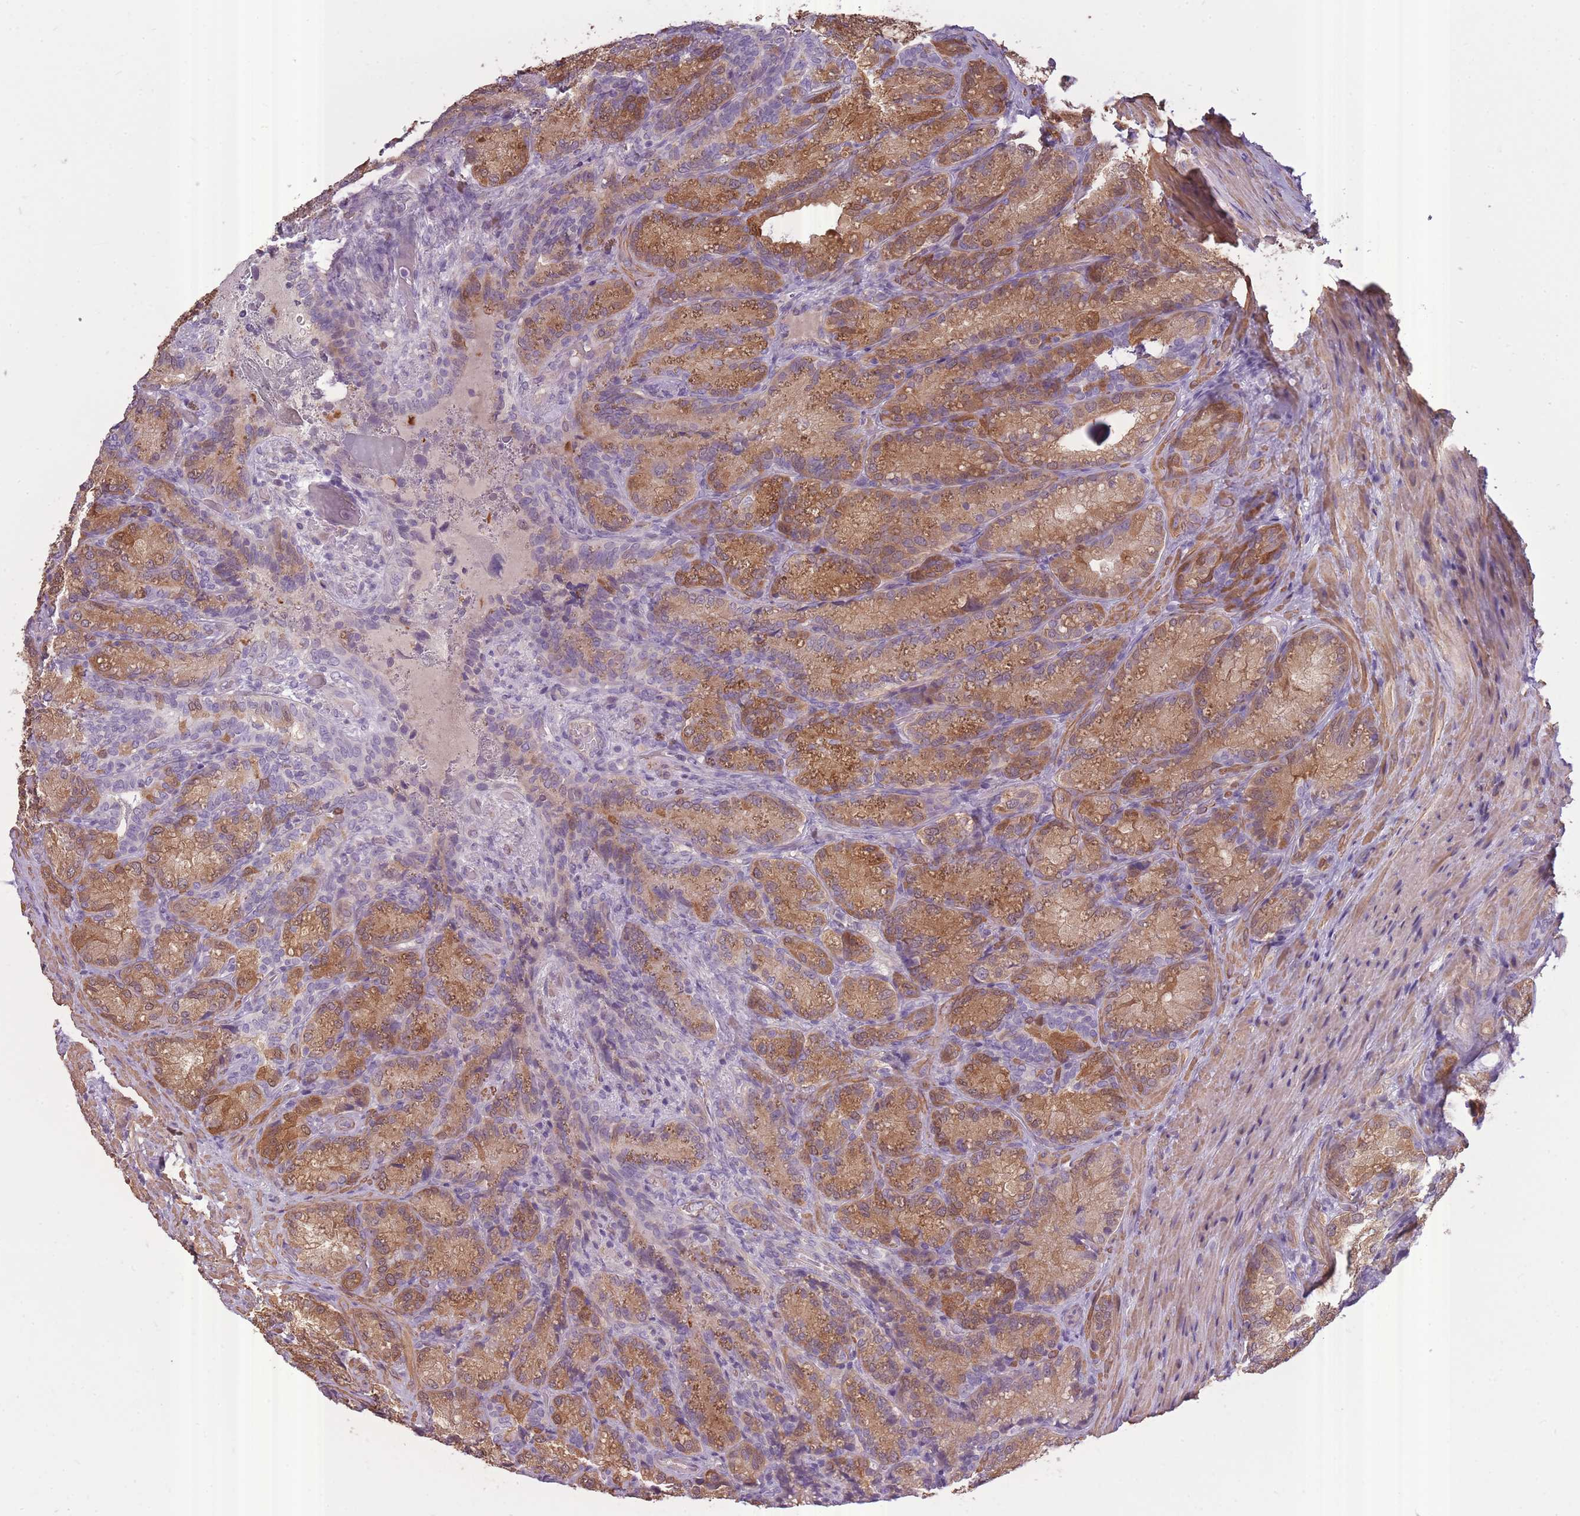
{"staining": {"intensity": "moderate", "quantity": "25%-75%", "location": "cytoplasmic/membranous"}, "tissue": "seminal vesicle", "cell_type": "Glandular cells", "image_type": "normal", "snomed": [{"axis": "morphology", "description": "Normal tissue, NOS"}, {"axis": "topography", "description": "Seminal veicle"}], "caption": "Protein expression by immunohistochemistry (IHC) displays moderate cytoplasmic/membranous expression in about 25%-75% of glandular cells in unremarkable seminal vesicle. The staining is performed using DAB brown chromogen to label protein expression. The nuclei are counter-stained blue using hematoxylin.", "gene": "SLC8A2", "patient": {"sex": "male", "age": 58}}